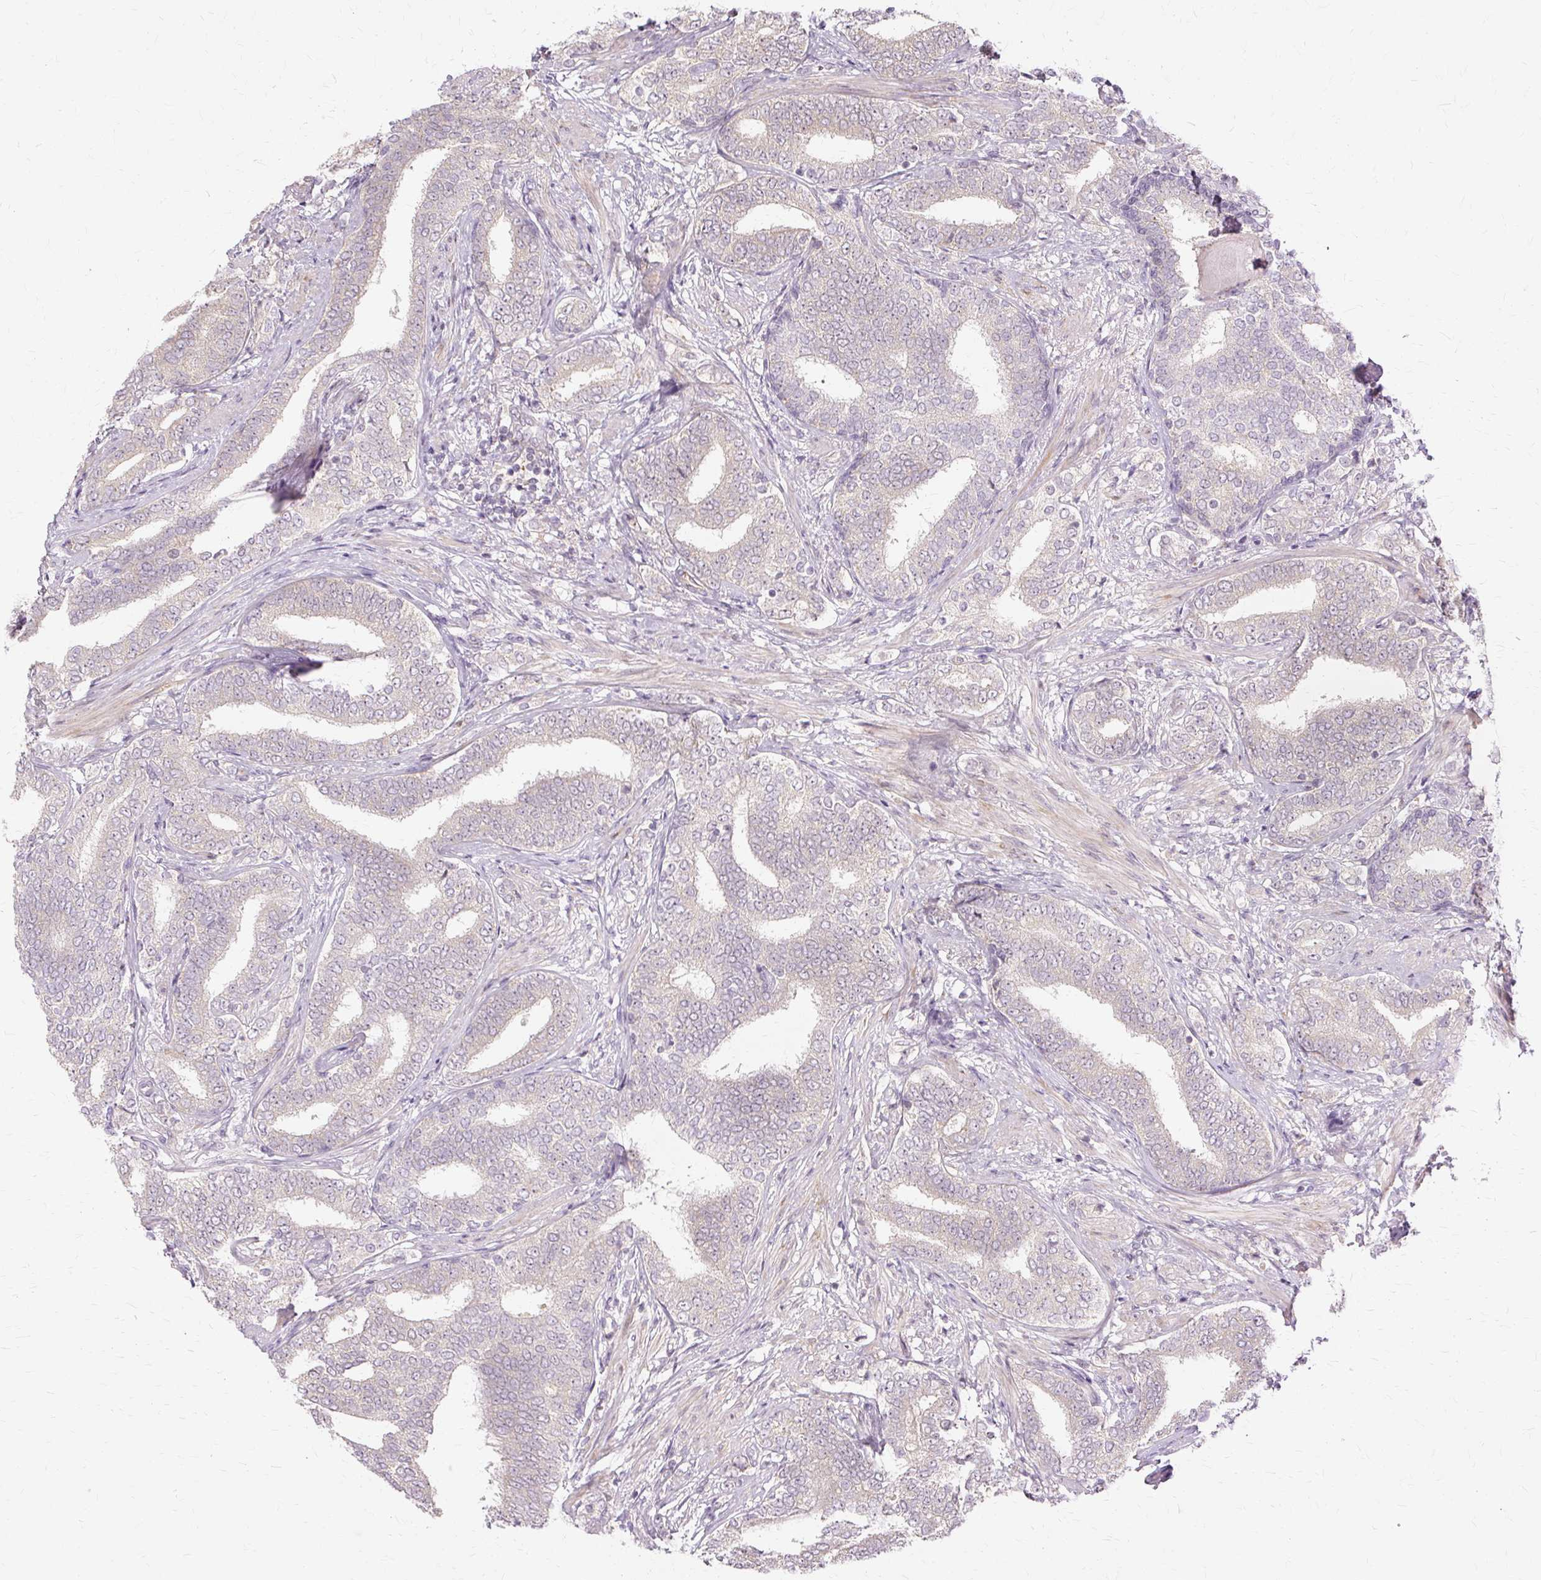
{"staining": {"intensity": "negative", "quantity": "none", "location": "none"}, "tissue": "prostate cancer", "cell_type": "Tumor cells", "image_type": "cancer", "snomed": [{"axis": "morphology", "description": "Adenocarcinoma, High grade"}, {"axis": "topography", "description": "Prostate"}], "caption": "The photomicrograph exhibits no staining of tumor cells in prostate cancer (high-grade adenocarcinoma).", "gene": "MMACHC", "patient": {"sex": "male", "age": 72}}